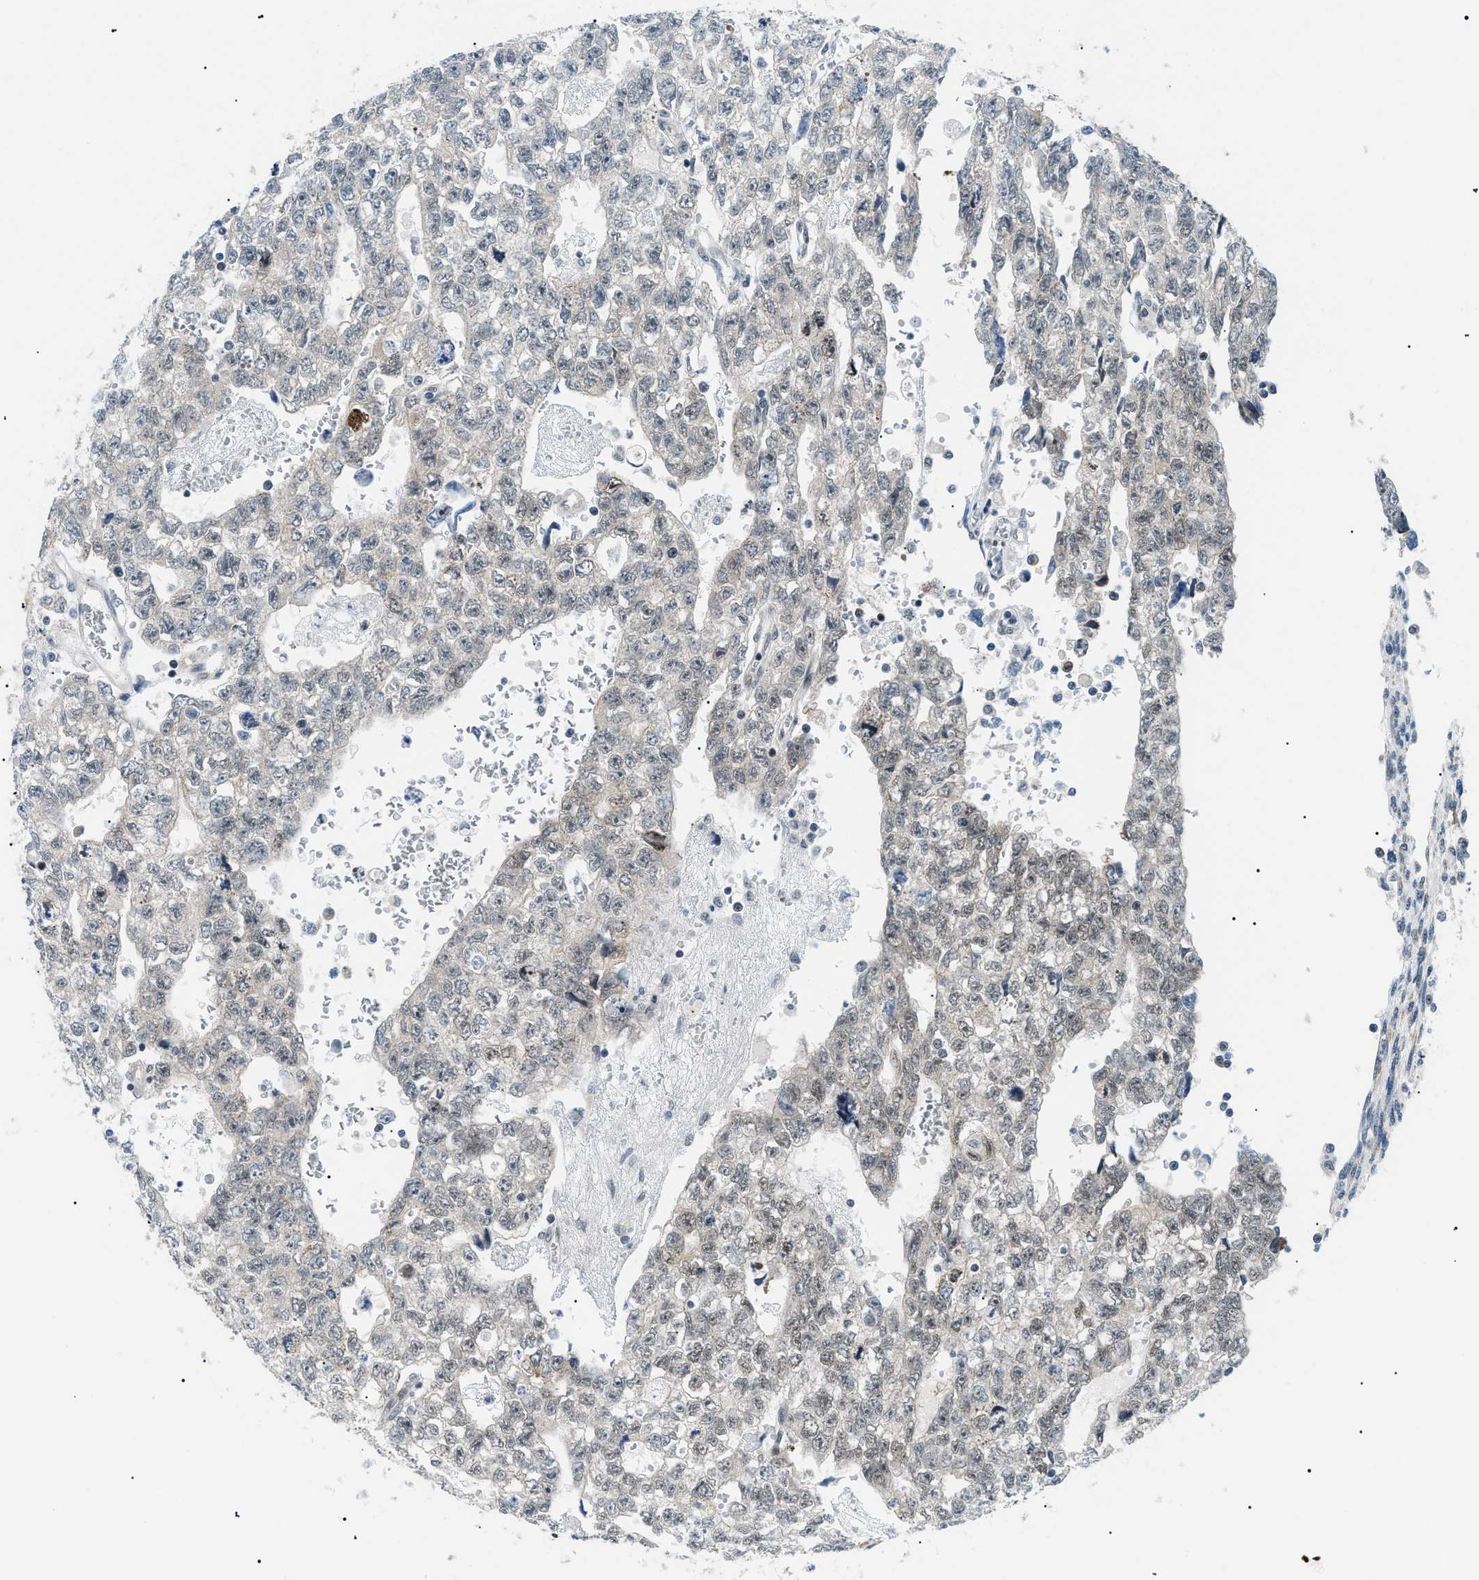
{"staining": {"intensity": "moderate", "quantity": "25%-75%", "location": "nuclear"}, "tissue": "testis cancer", "cell_type": "Tumor cells", "image_type": "cancer", "snomed": [{"axis": "morphology", "description": "Seminoma, NOS"}, {"axis": "morphology", "description": "Carcinoma, Embryonal, NOS"}, {"axis": "topography", "description": "Testis"}], "caption": "Immunohistochemistry of testis cancer (seminoma) reveals medium levels of moderate nuclear expression in approximately 25%-75% of tumor cells.", "gene": "CWC25", "patient": {"sex": "male", "age": 38}}